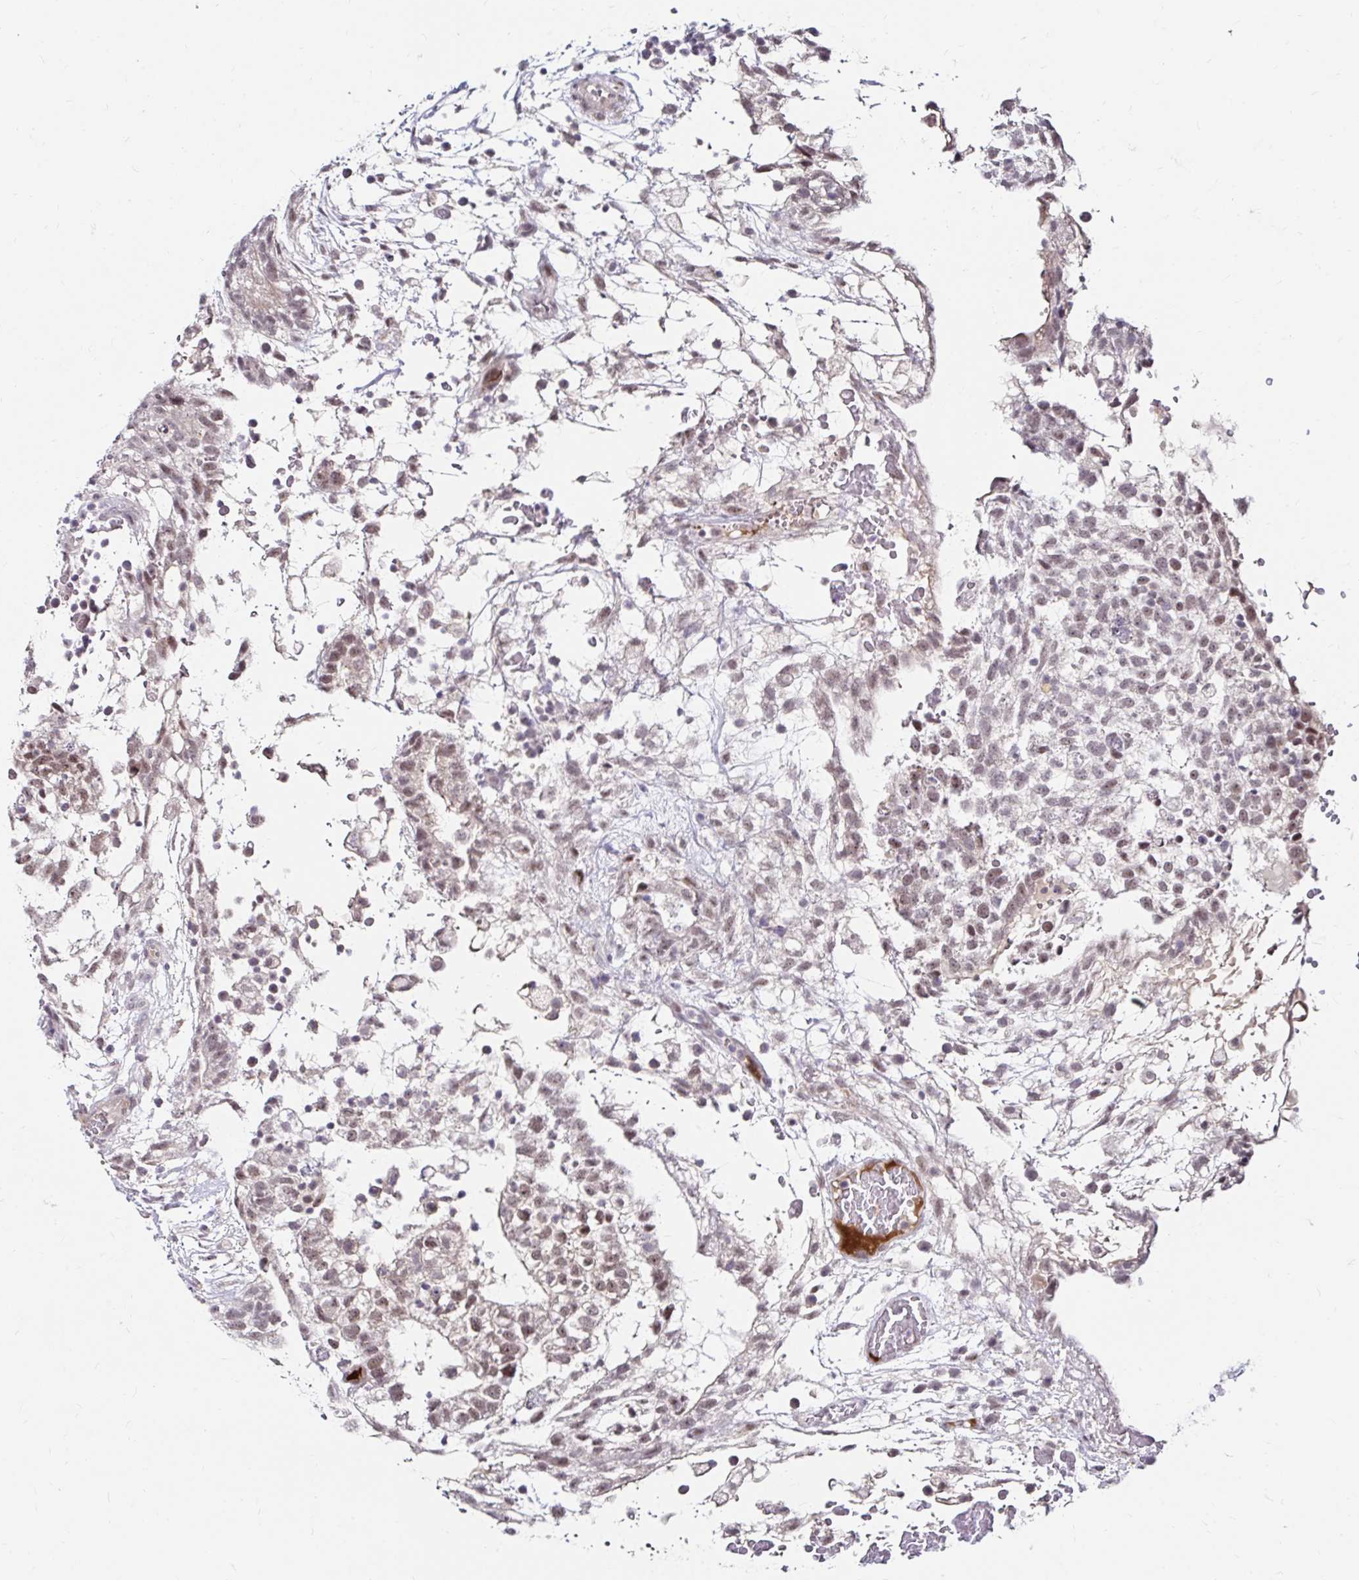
{"staining": {"intensity": "negative", "quantity": "none", "location": "none"}, "tissue": "testis cancer", "cell_type": "Tumor cells", "image_type": "cancer", "snomed": [{"axis": "morphology", "description": "Normal tissue, NOS"}, {"axis": "morphology", "description": "Carcinoma, Embryonal, NOS"}, {"axis": "topography", "description": "Testis"}], "caption": "This image is of testis cancer (embryonal carcinoma) stained with immunohistochemistry to label a protein in brown with the nuclei are counter-stained blue. There is no expression in tumor cells.", "gene": "GUCY1A1", "patient": {"sex": "male", "age": 32}}